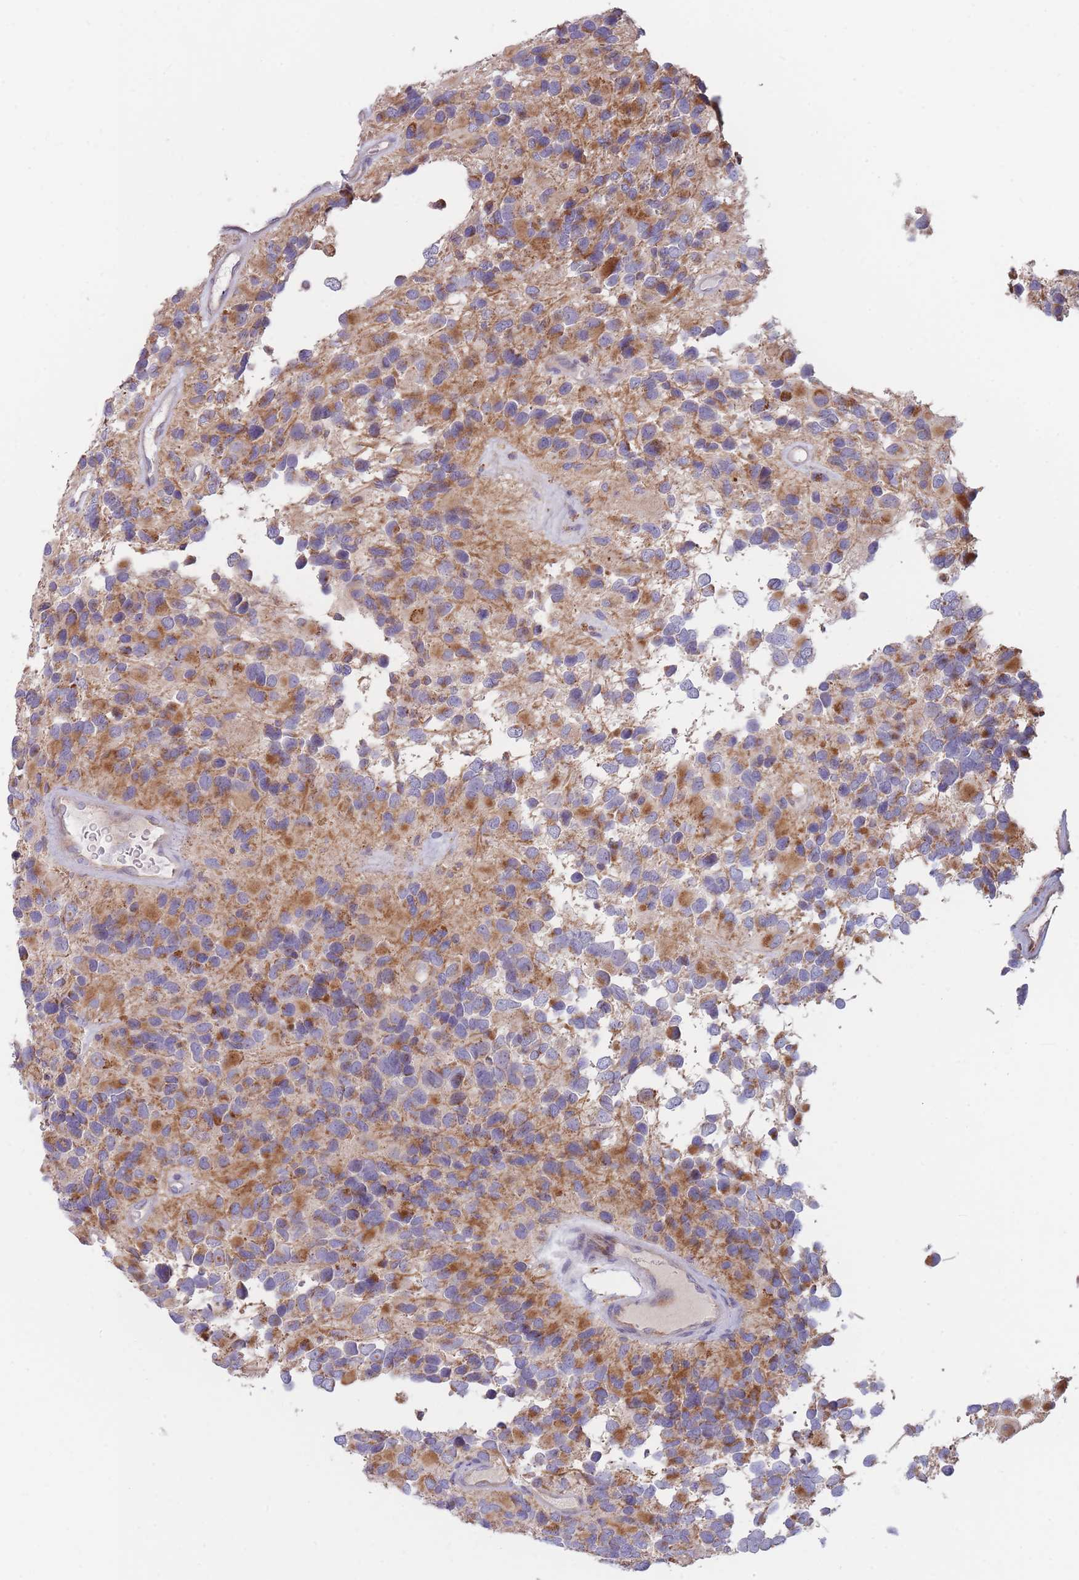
{"staining": {"intensity": "moderate", "quantity": ">75%", "location": "cytoplasmic/membranous"}, "tissue": "glioma", "cell_type": "Tumor cells", "image_type": "cancer", "snomed": [{"axis": "morphology", "description": "Glioma, malignant, High grade"}, {"axis": "topography", "description": "Brain"}], "caption": "There is medium levels of moderate cytoplasmic/membranous expression in tumor cells of glioma, as demonstrated by immunohistochemical staining (brown color).", "gene": "SLC25A42", "patient": {"sex": "male", "age": 77}}